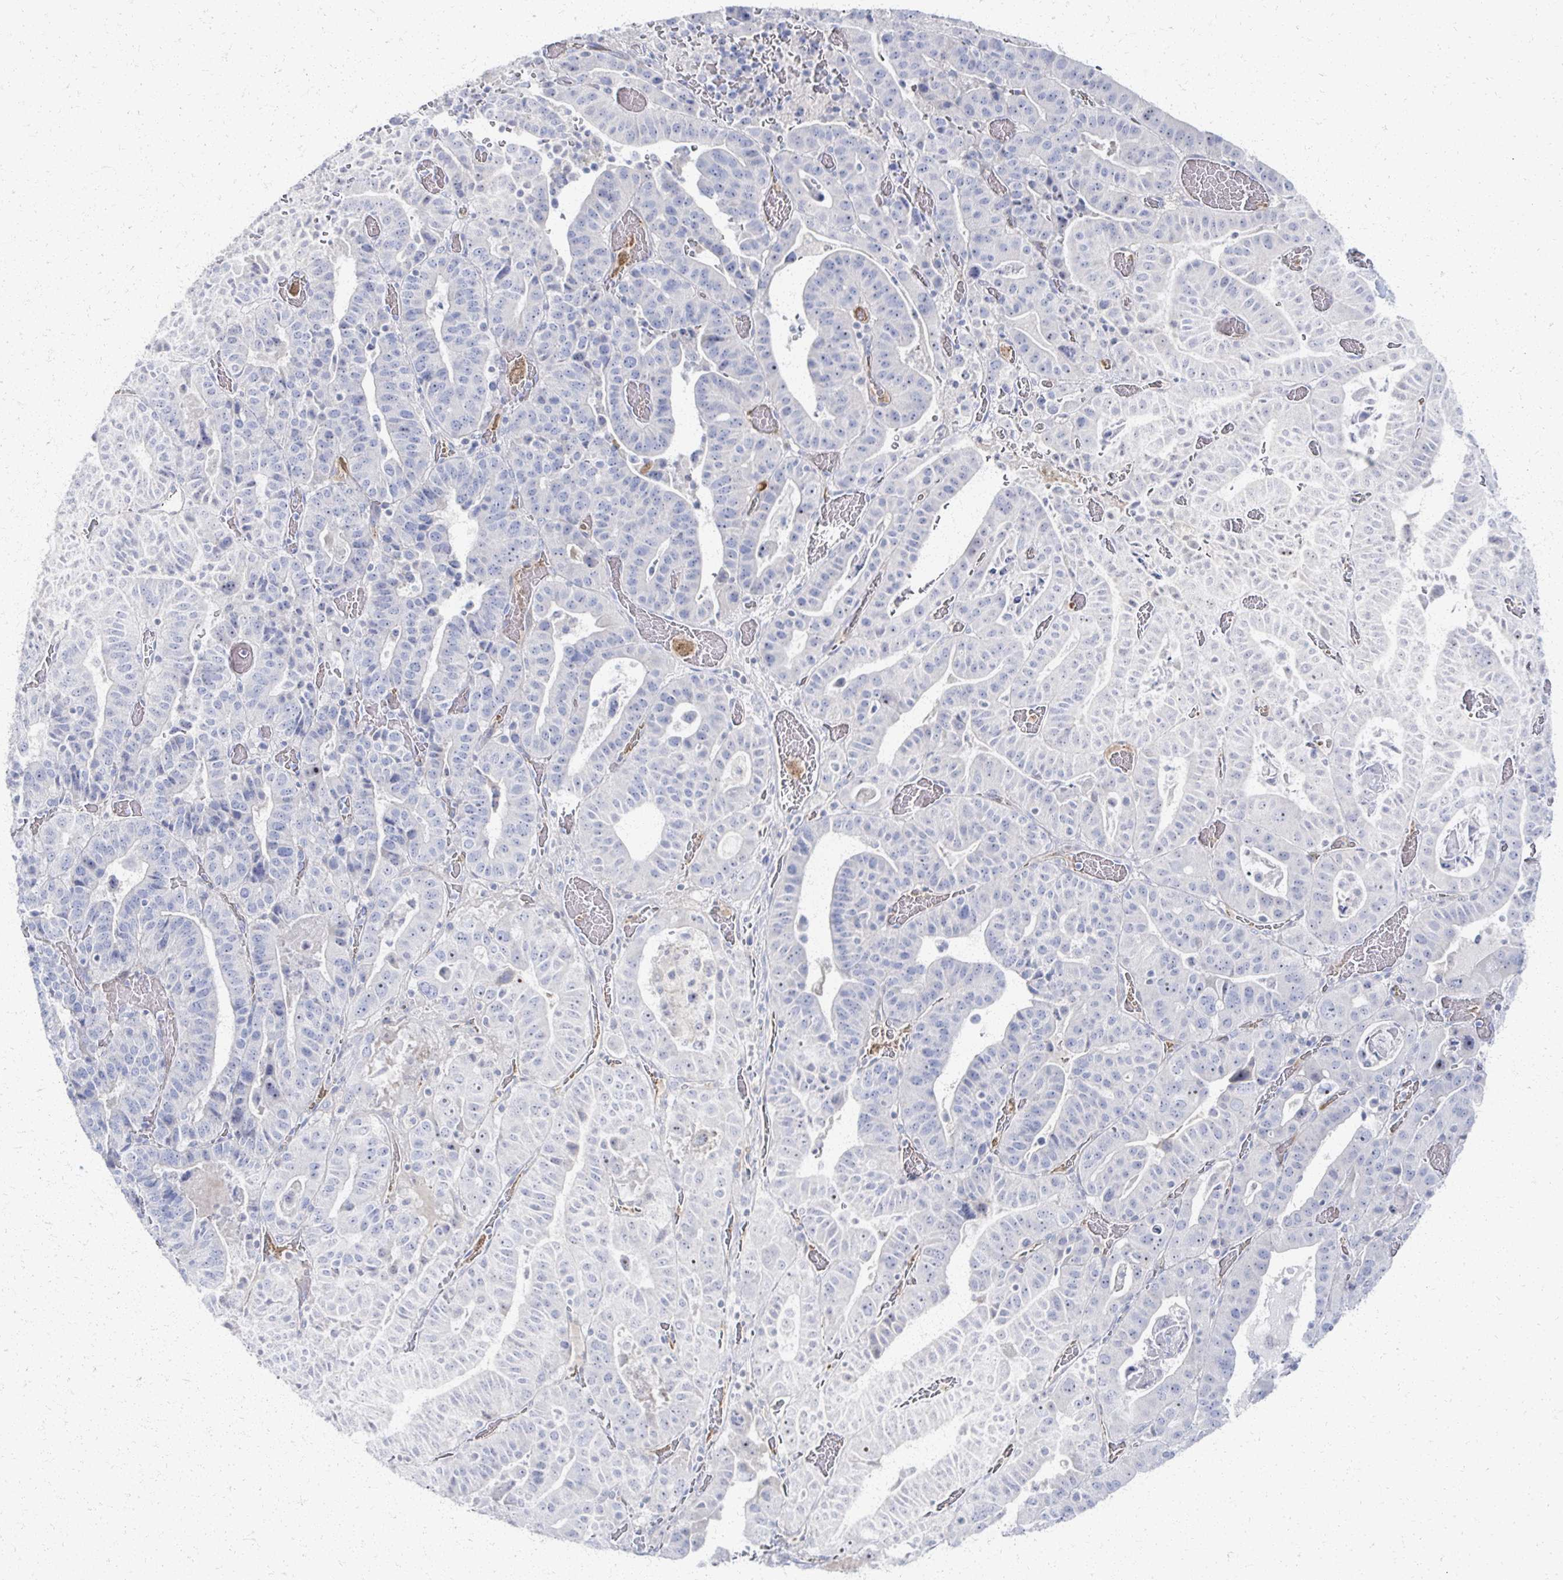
{"staining": {"intensity": "negative", "quantity": "none", "location": "none"}, "tissue": "stomach cancer", "cell_type": "Tumor cells", "image_type": "cancer", "snomed": [{"axis": "morphology", "description": "Adenocarcinoma, NOS"}, {"axis": "topography", "description": "Stomach"}], "caption": "A histopathology image of human adenocarcinoma (stomach) is negative for staining in tumor cells. Brightfield microscopy of immunohistochemistry (IHC) stained with DAB (3,3'-diaminobenzidine) (brown) and hematoxylin (blue), captured at high magnification.", "gene": "PRR20A", "patient": {"sex": "male", "age": 48}}